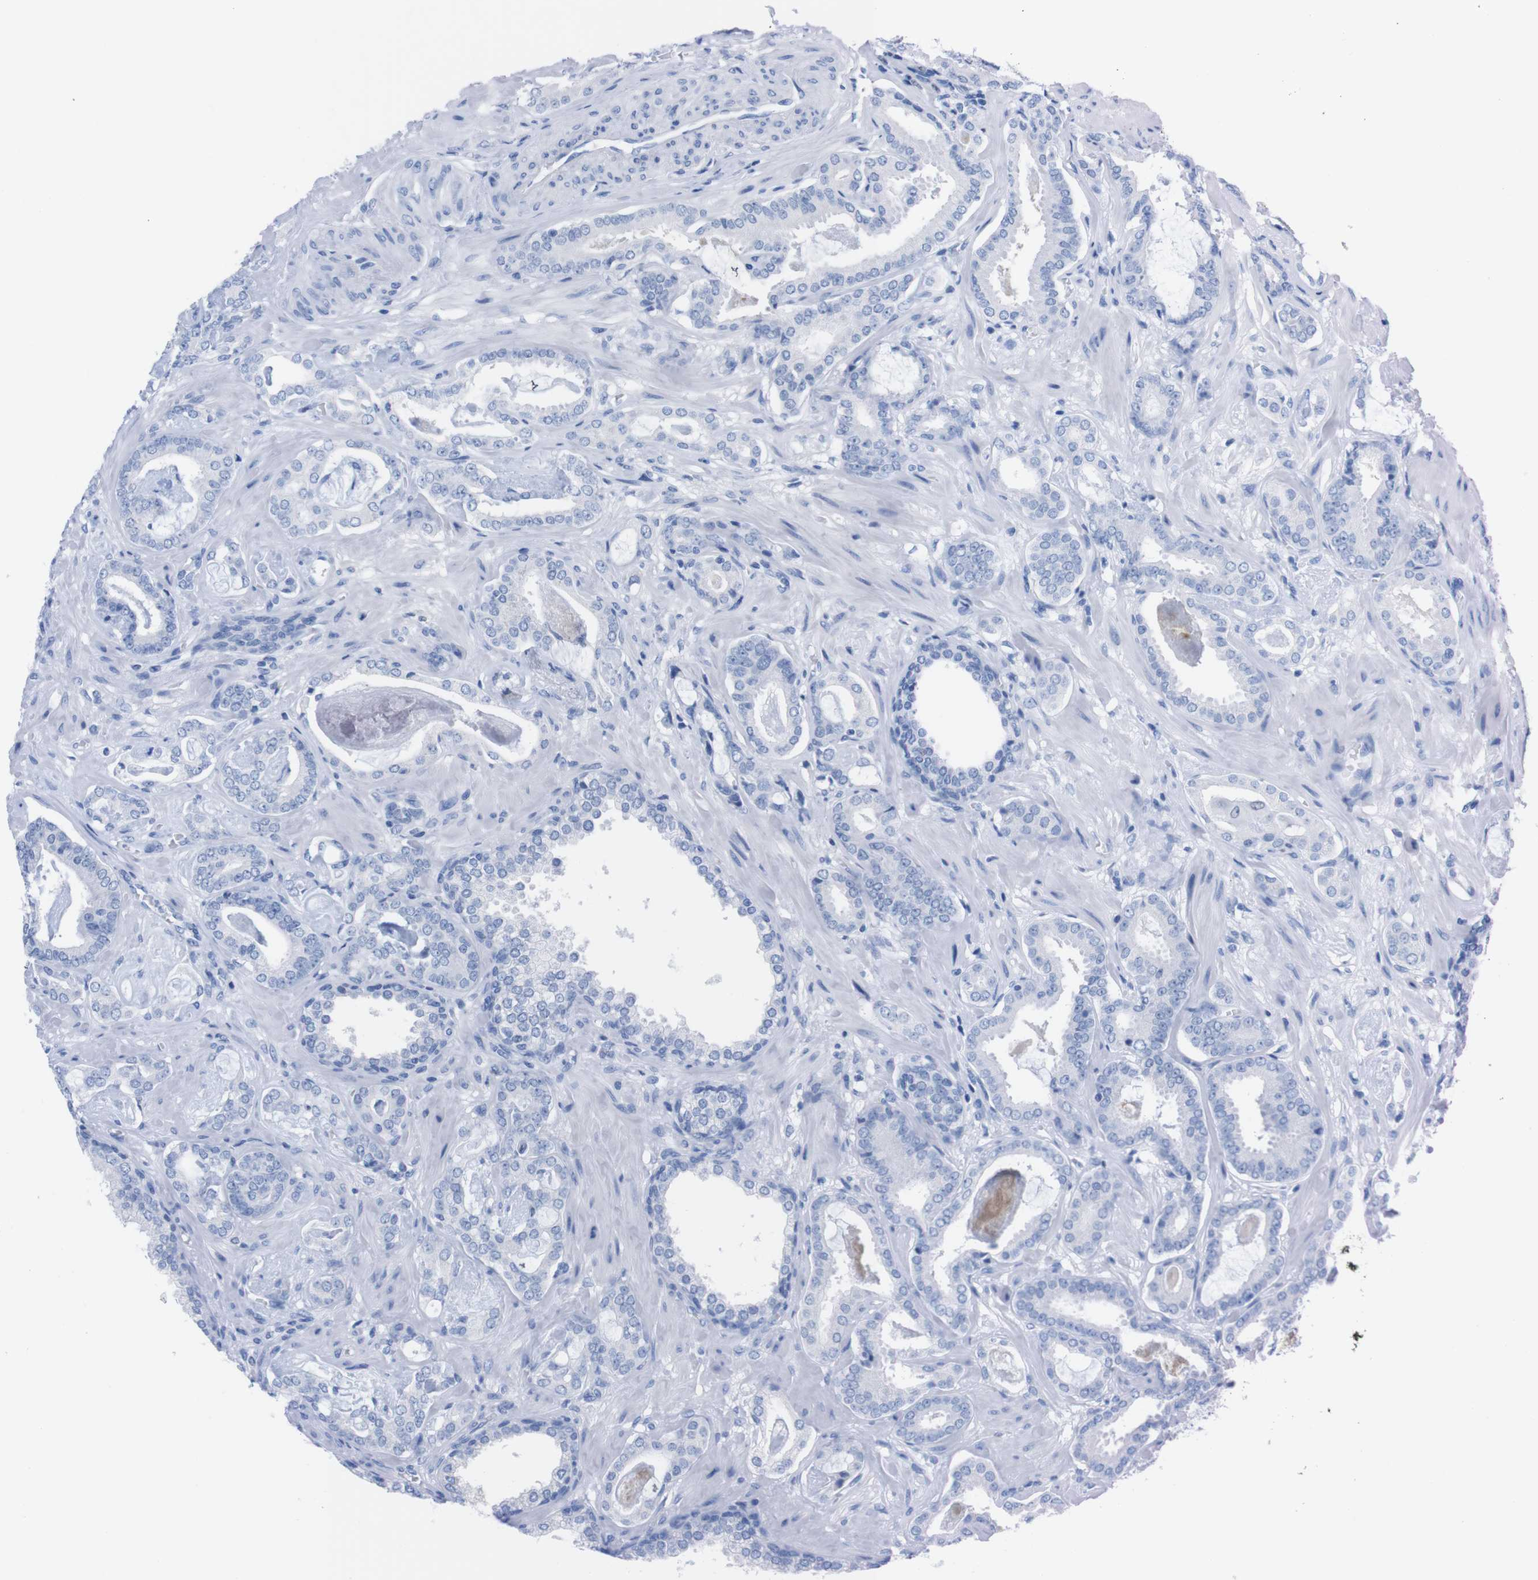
{"staining": {"intensity": "negative", "quantity": "none", "location": "none"}, "tissue": "prostate cancer", "cell_type": "Tumor cells", "image_type": "cancer", "snomed": [{"axis": "morphology", "description": "Adenocarcinoma, Low grade"}, {"axis": "topography", "description": "Prostate"}], "caption": "Immunohistochemistry of prostate adenocarcinoma (low-grade) demonstrates no positivity in tumor cells. Brightfield microscopy of immunohistochemistry (IHC) stained with DAB (3,3'-diaminobenzidine) (brown) and hematoxylin (blue), captured at high magnification.", "gene": "P2RY12", "patient": {"sex": "male", "age": 53}}